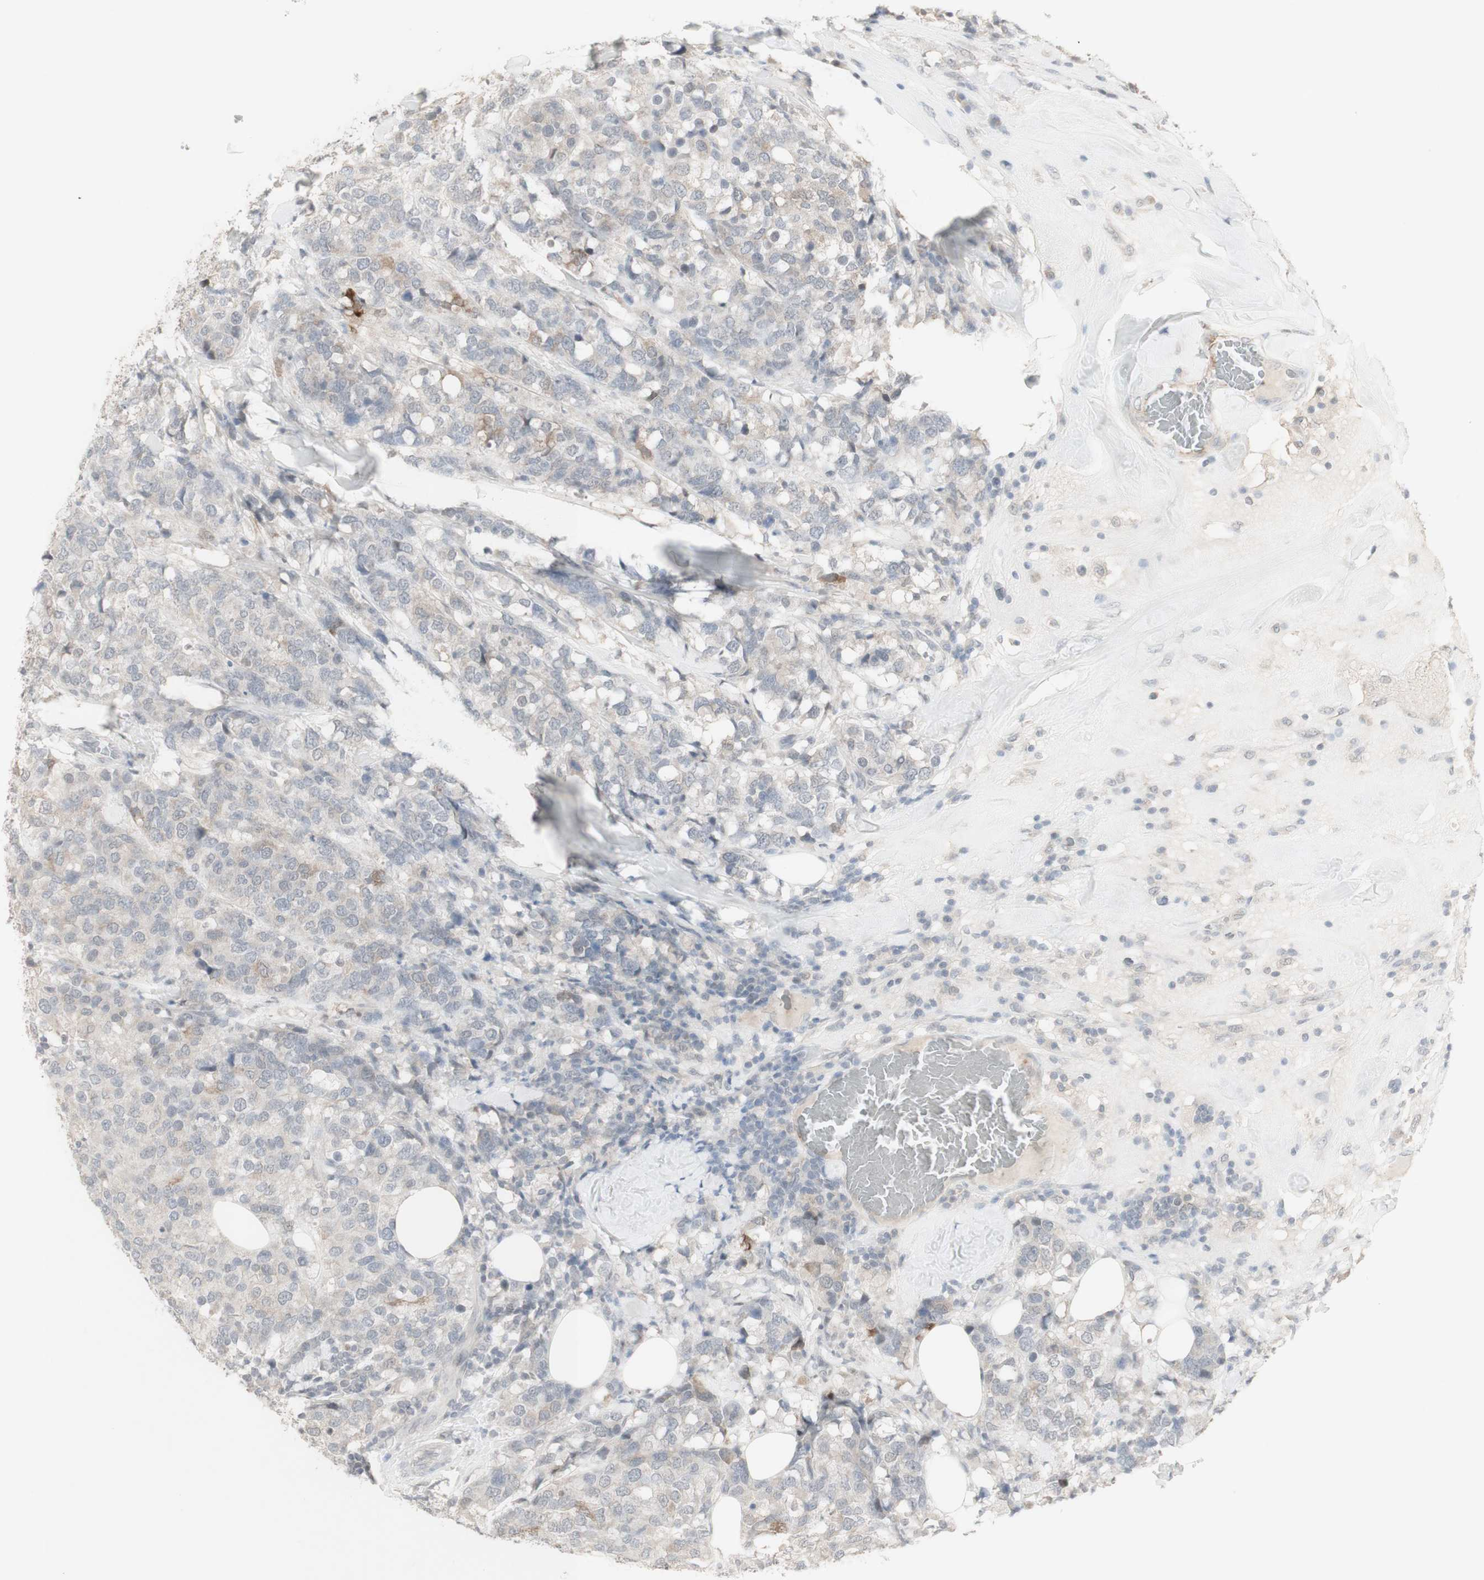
{"staining": {"intensity": "weak", "quantity": "<25%", "location": "cytoplasmic/membranous"}, "tissue": "breast cancer", "cell_type": "Tumor cells", "image_type": "cancer", "snomed": [{"axis": "morphology", "description": "Lobular carcinoma"}, {"axis": "topography", "description": "Breast"}], "caption": "Breast cancer was stained to show a protein in brown. There is no significant positivity in tumor cells.", "gene": "C1orf116", "patient": {"sex": "female", "age": 59}}